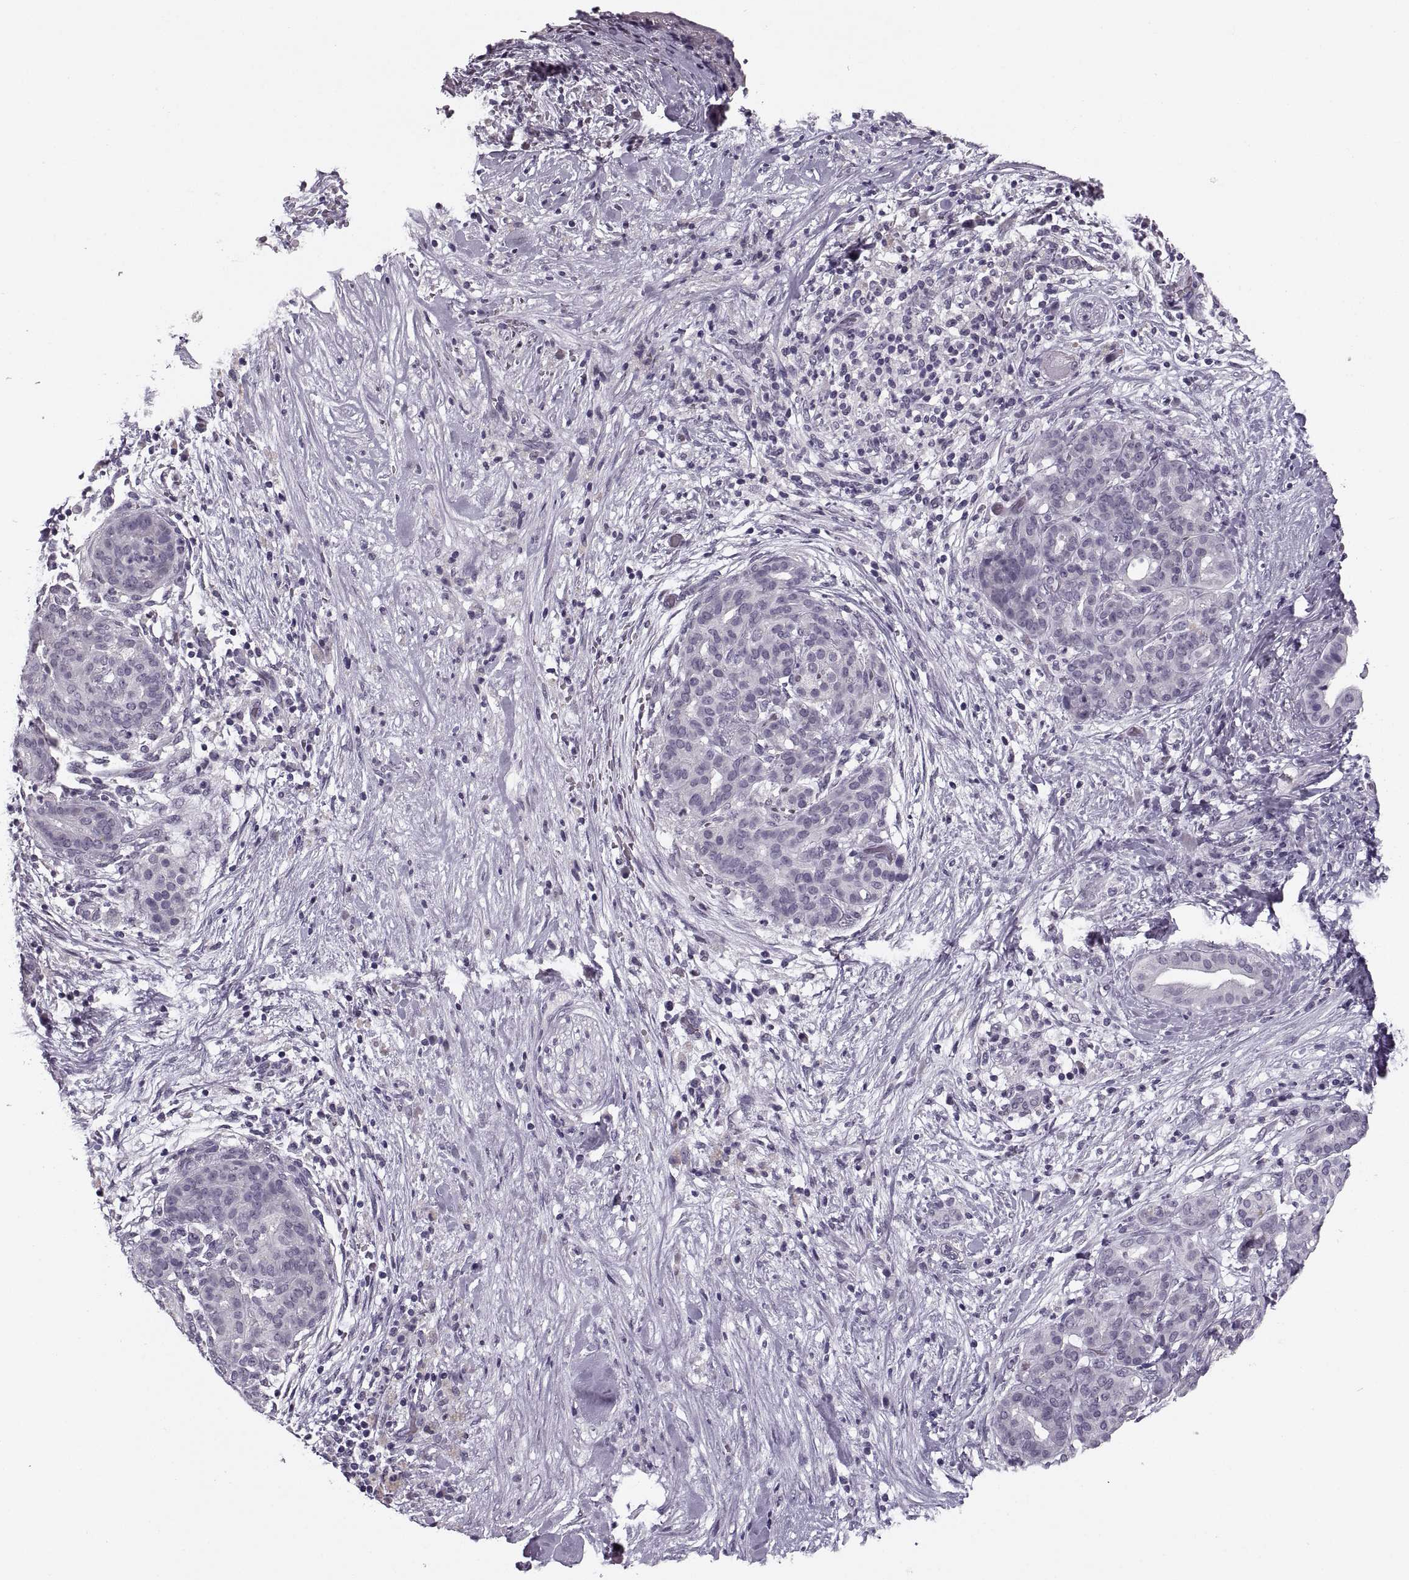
{"staining": {"intensity": "negative", "quantity": "none", "location": "none"}, "tissue": "pancreatic cancer", "cell_type": "Tumor cells", "image_type": "cancer", "snomed": [{"axis": "morphology", "description": "Adenocarcinoma, NOS"}, {"axis": "topography", "description": "Pancreas"}], "caption": "This is a image of IHC staining of adenocarcinoma (pancreatic), which shows no positivity in tumor cells.", "gene": "PAGE5", "patient": {"sex": "male", "age": 44}}